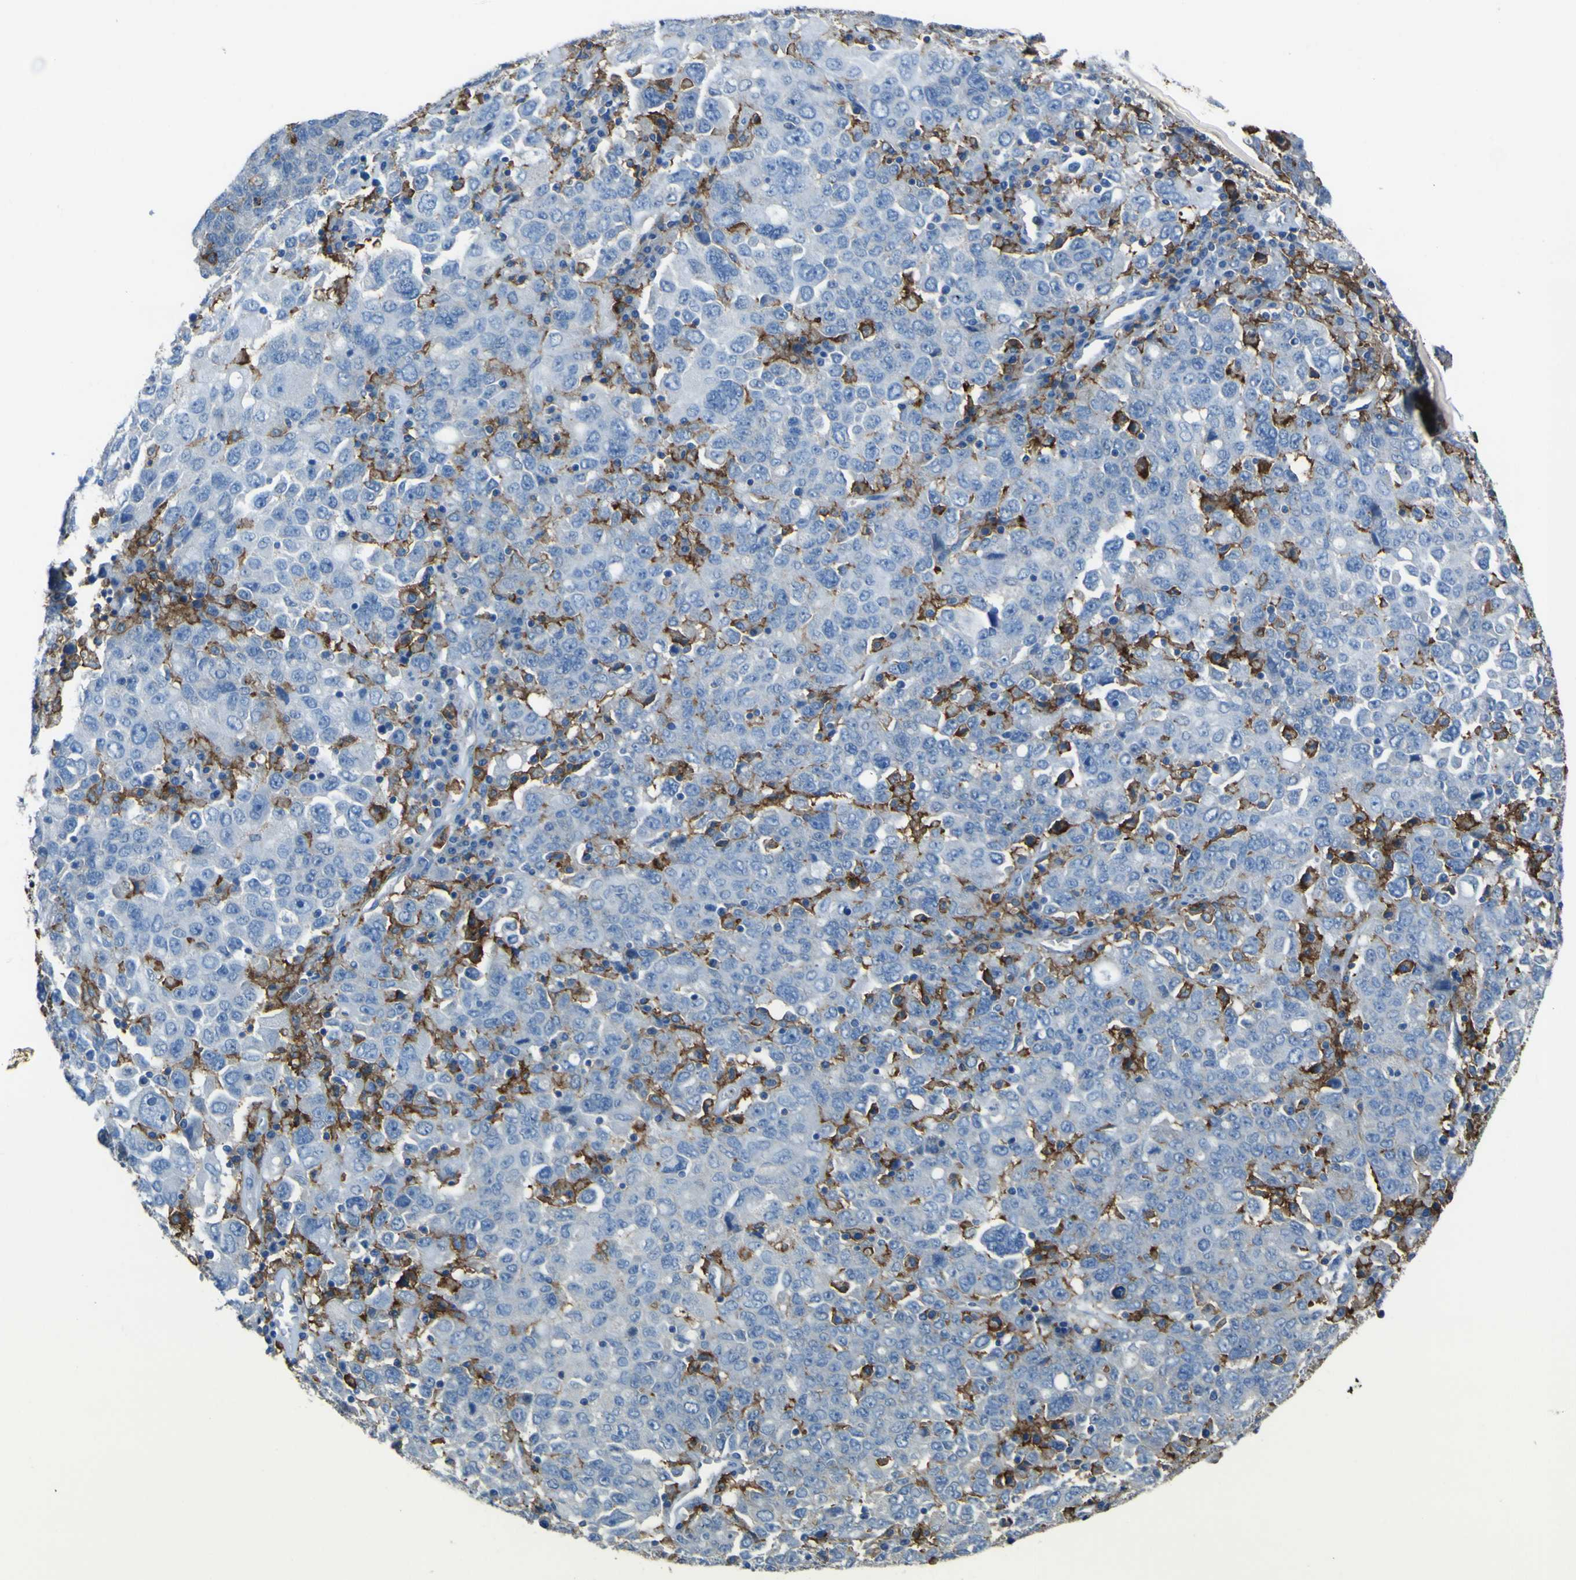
{"staining": {"intensity": "negative", "quantity": "none", "location": "none"}, "tissue": "ovarian cancer", "cell_type": "Tumor cells", "image_type": "cancer", "snomed": [{"axis": "morphology", "description": "Carcinoma, endometroid"}, {"axis": "topography", "description": "Ovary"}], "caption": "Immunohistochemistry of endometroid carcinoma (ovarian) displays no staining in tumor cells.", "gene": "LAIR1", "patient": {"sex": "female", "age": 62}}